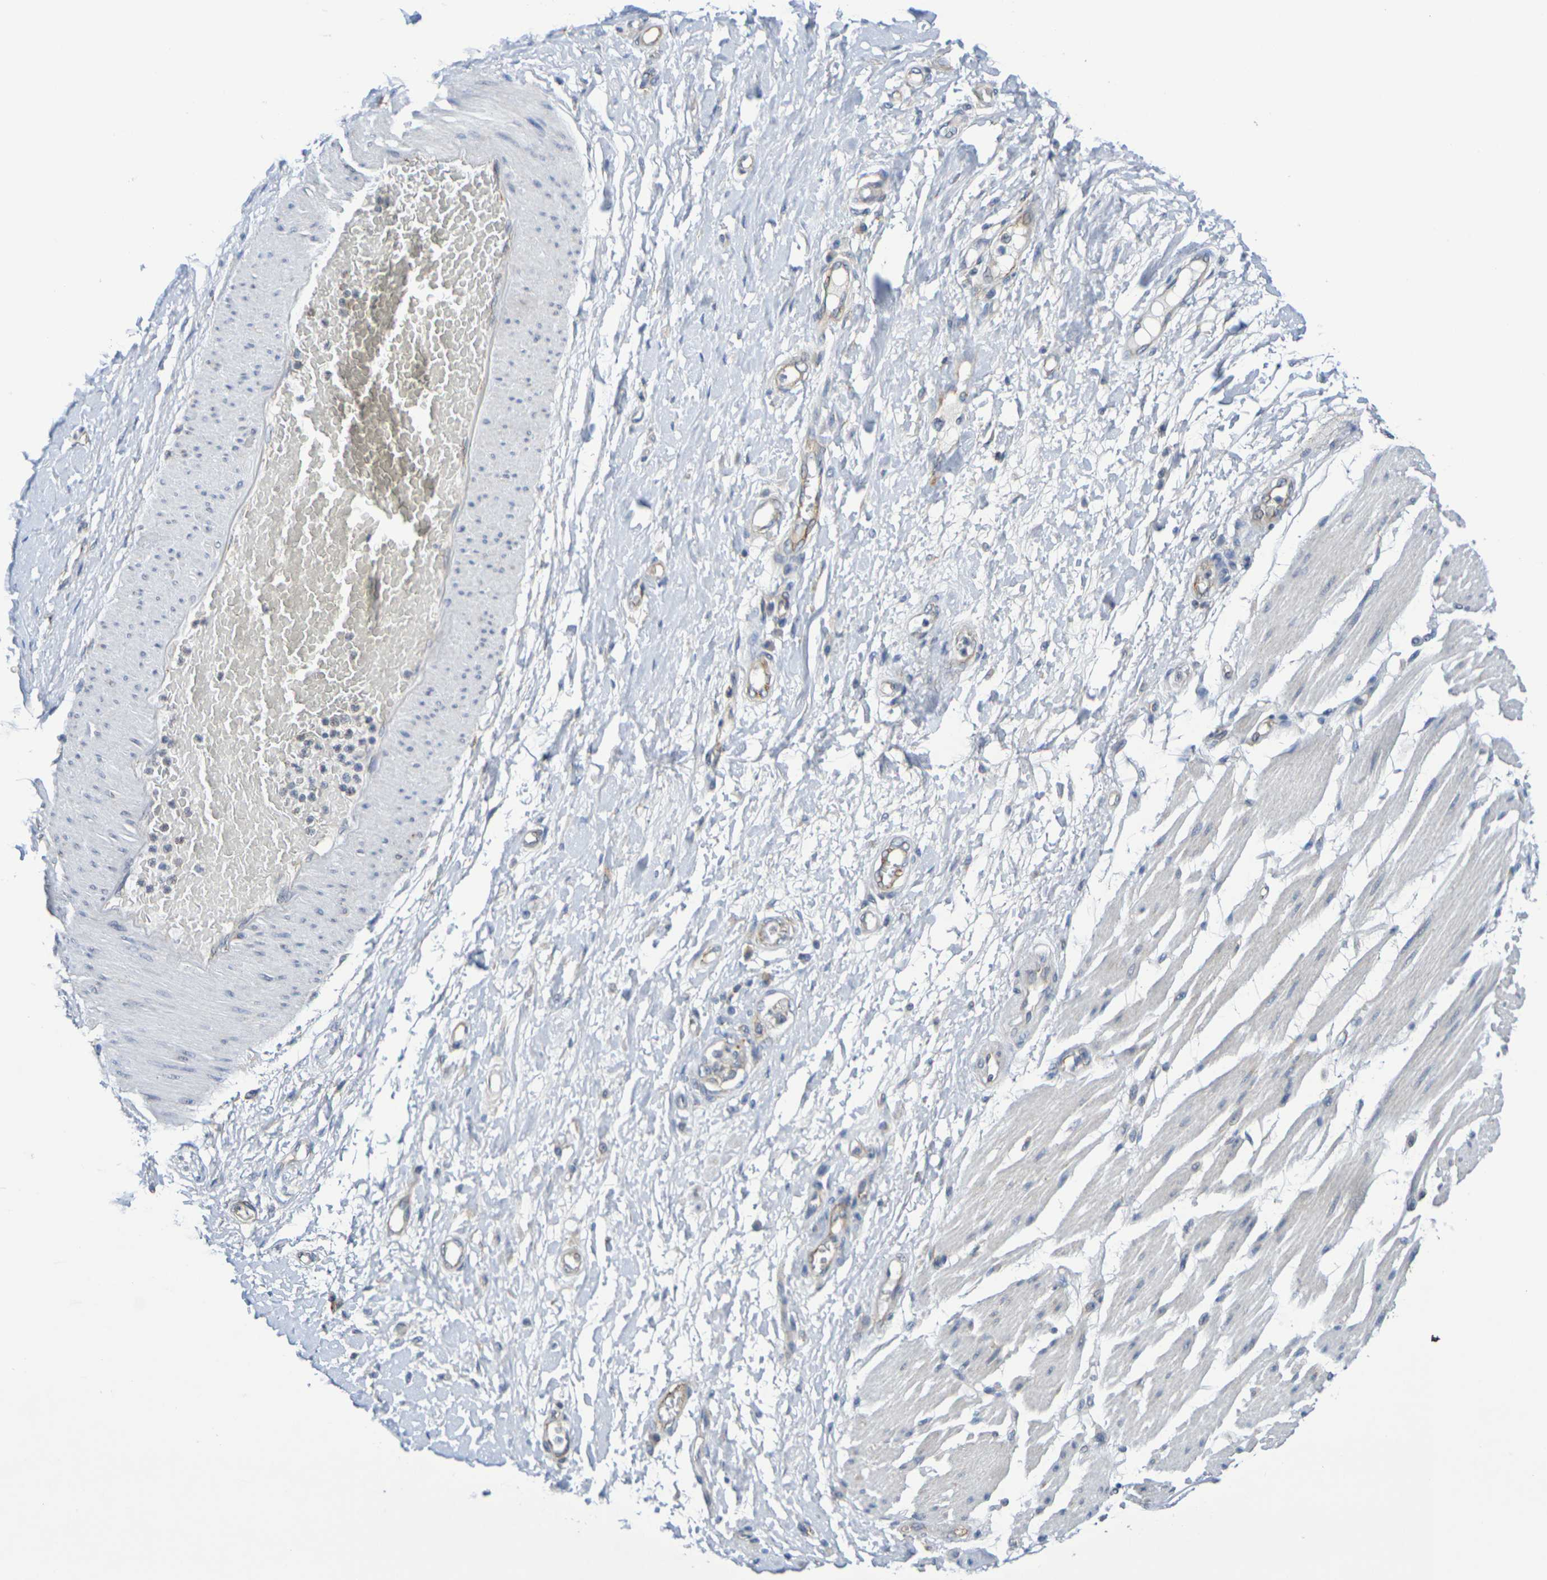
{"staining": {"intensity": "negative", "quantity": "none", "location": "none"}, "tissue": "adipose tissue", "cell_type": "Adipocytes", "image_type": "normal", "snomed": [{"axis": "morphology", "description": "Normal tissue, NOS"}, {"axis": "morphology", "description": "Adenocarcinoma, NOS"}, {"axis": "topography", "description": "Esophagus"}], "caption": "The immunohistochemistry image has no significant staining in adipocytes of adipose tissue.", "gene": "CHRNB1", "patient": {"sex": "male", "age": 62}}